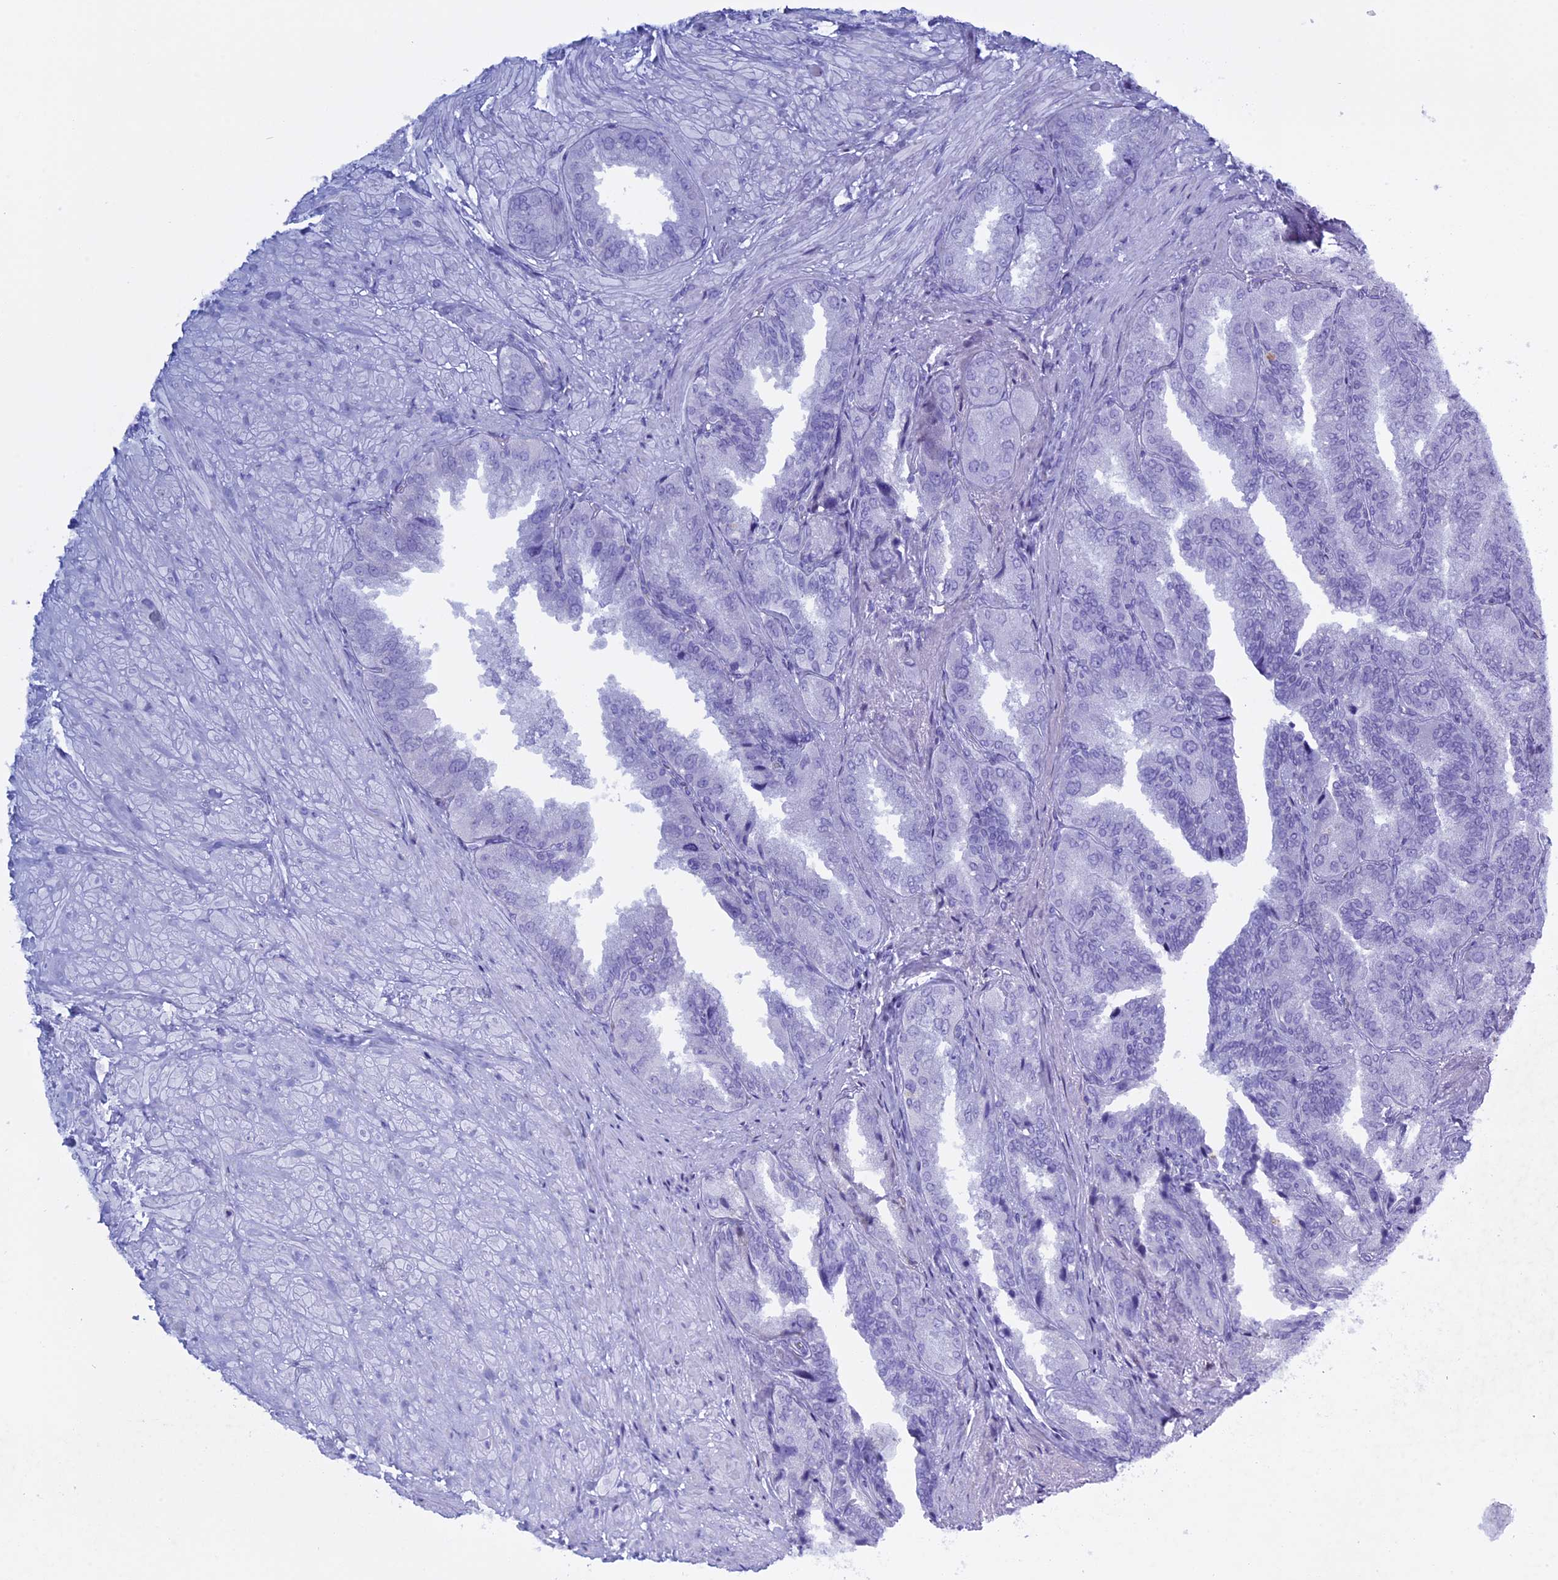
{"staining": {"intensity": "negative", "quantity": "none", "location": "none"}, "tissue": "seminal vesicle", "cell_type": "Glandular cells", "image_type": "normal", "snomed": [{"axis": "morphology", "description": "Normal tissue, NOS"}, {"axis": "topography", "description": "Seminal veicle"}, {"axis": "topography", "description": "Peripheral nerve tissue"}], "caption": "Immunohistochemistry of normal human seminal vesicle reveals no expression in glandular cells. The staining is performed using DAB brown chromogen with nuclei counter-stained in using hematoxylin.", "gene": "KCTD21", "patient": {"sex": "male", "age": 63}}